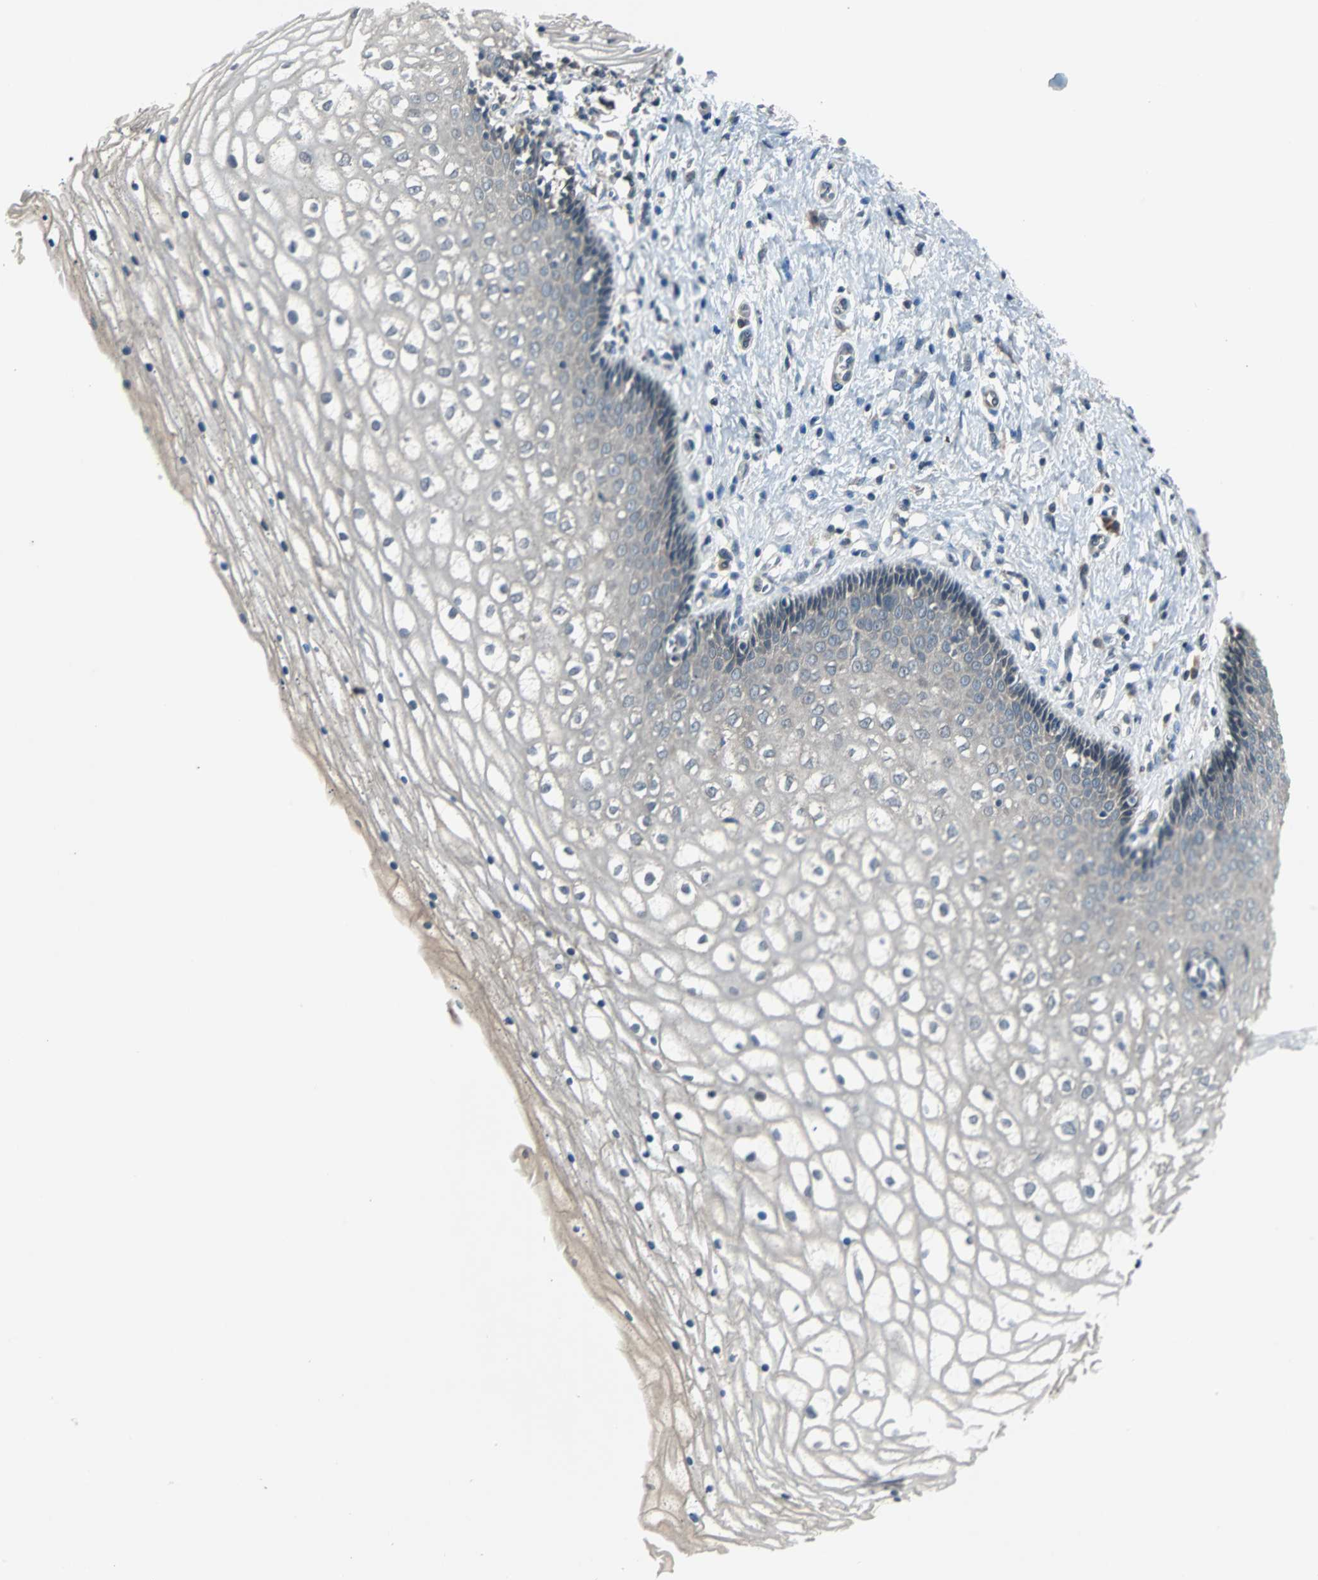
{"staining": {"intensity": "weak", "quantity": "25%-75%", "location": "cytoplasmic/membranous"}, "tissue": "vagina", "cell_type": "Squamous epithelial cells", "image_type": "normal", "snomed": [{"axis": "morphology", "description": "Normal tissue, NOS"}, {"axis": "topography", "description": "Soft tissue"}, {"axis": "topography", "description": "Vagina"}], "caption": "Protein expression analysis of benign vagina demonstrates weak cytoplasmic/membranous staining in about 25%-75% of squamous epithelial cells. The protein of interest is stained brown, and the nuclei are stained in blue (DAB (3,3'-diaminobenzidine) IHC with brightfield microscopy, high magnification).", "gene": "ARF1", "patient": {"sex": "female", "age": 61}}